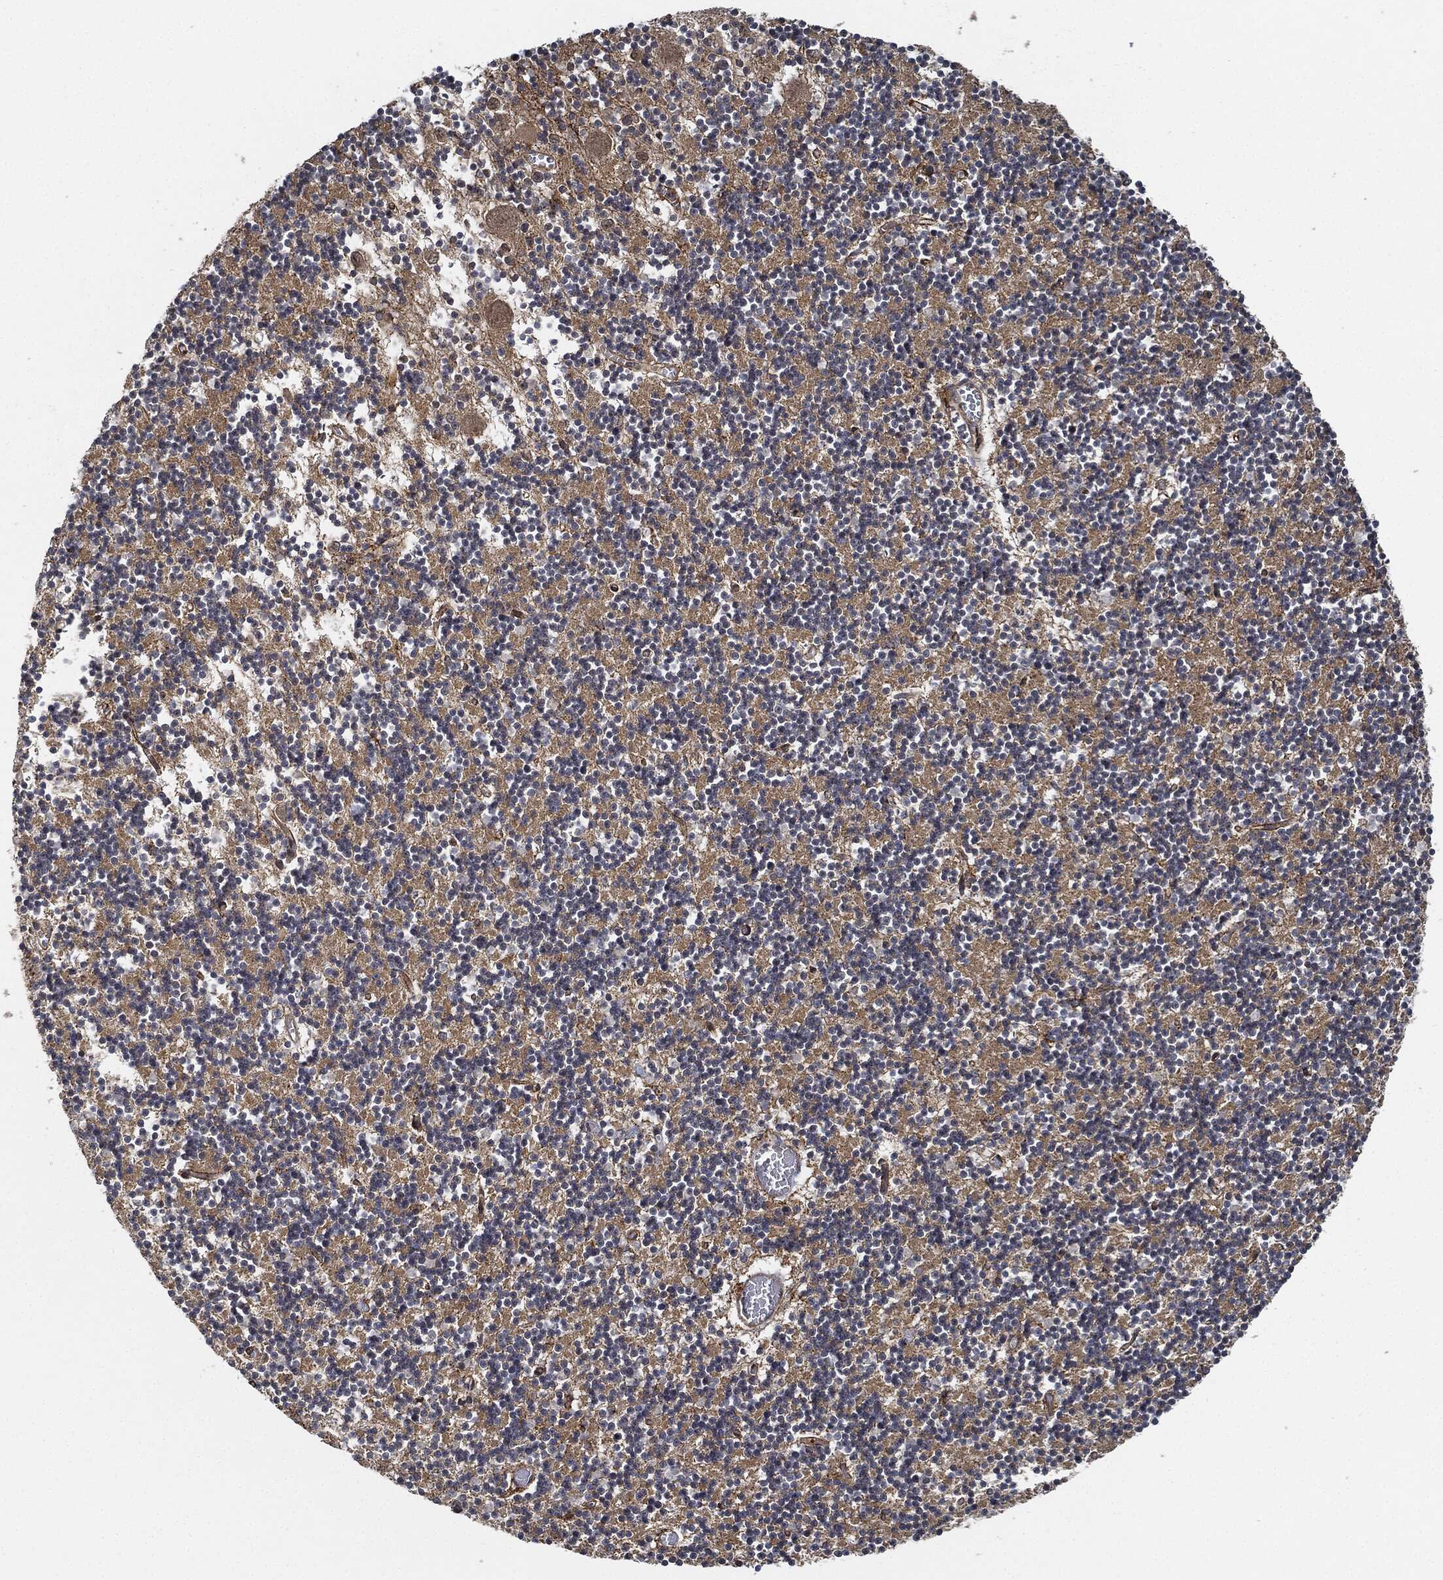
{"staining": {"intensity": "negative", "quantity": "none", "location": "none"}, "tissue": "cerebellum", "cell_type": "Cells in granular layer", "image_type": "normal", "snomed": [{"axis": "morphology", "description": "Normal tissue, NOS"}, {"axis": "topography", "description": "Cerebellum"}], "caption": "Cells in granular layer show no significant expression in unremarkable cerebellum. (DAB immunohistochemistry with hematoxylin counter stain).", "gene": "MAP3K3", "patient": {"sex": "female", "age": 64}}